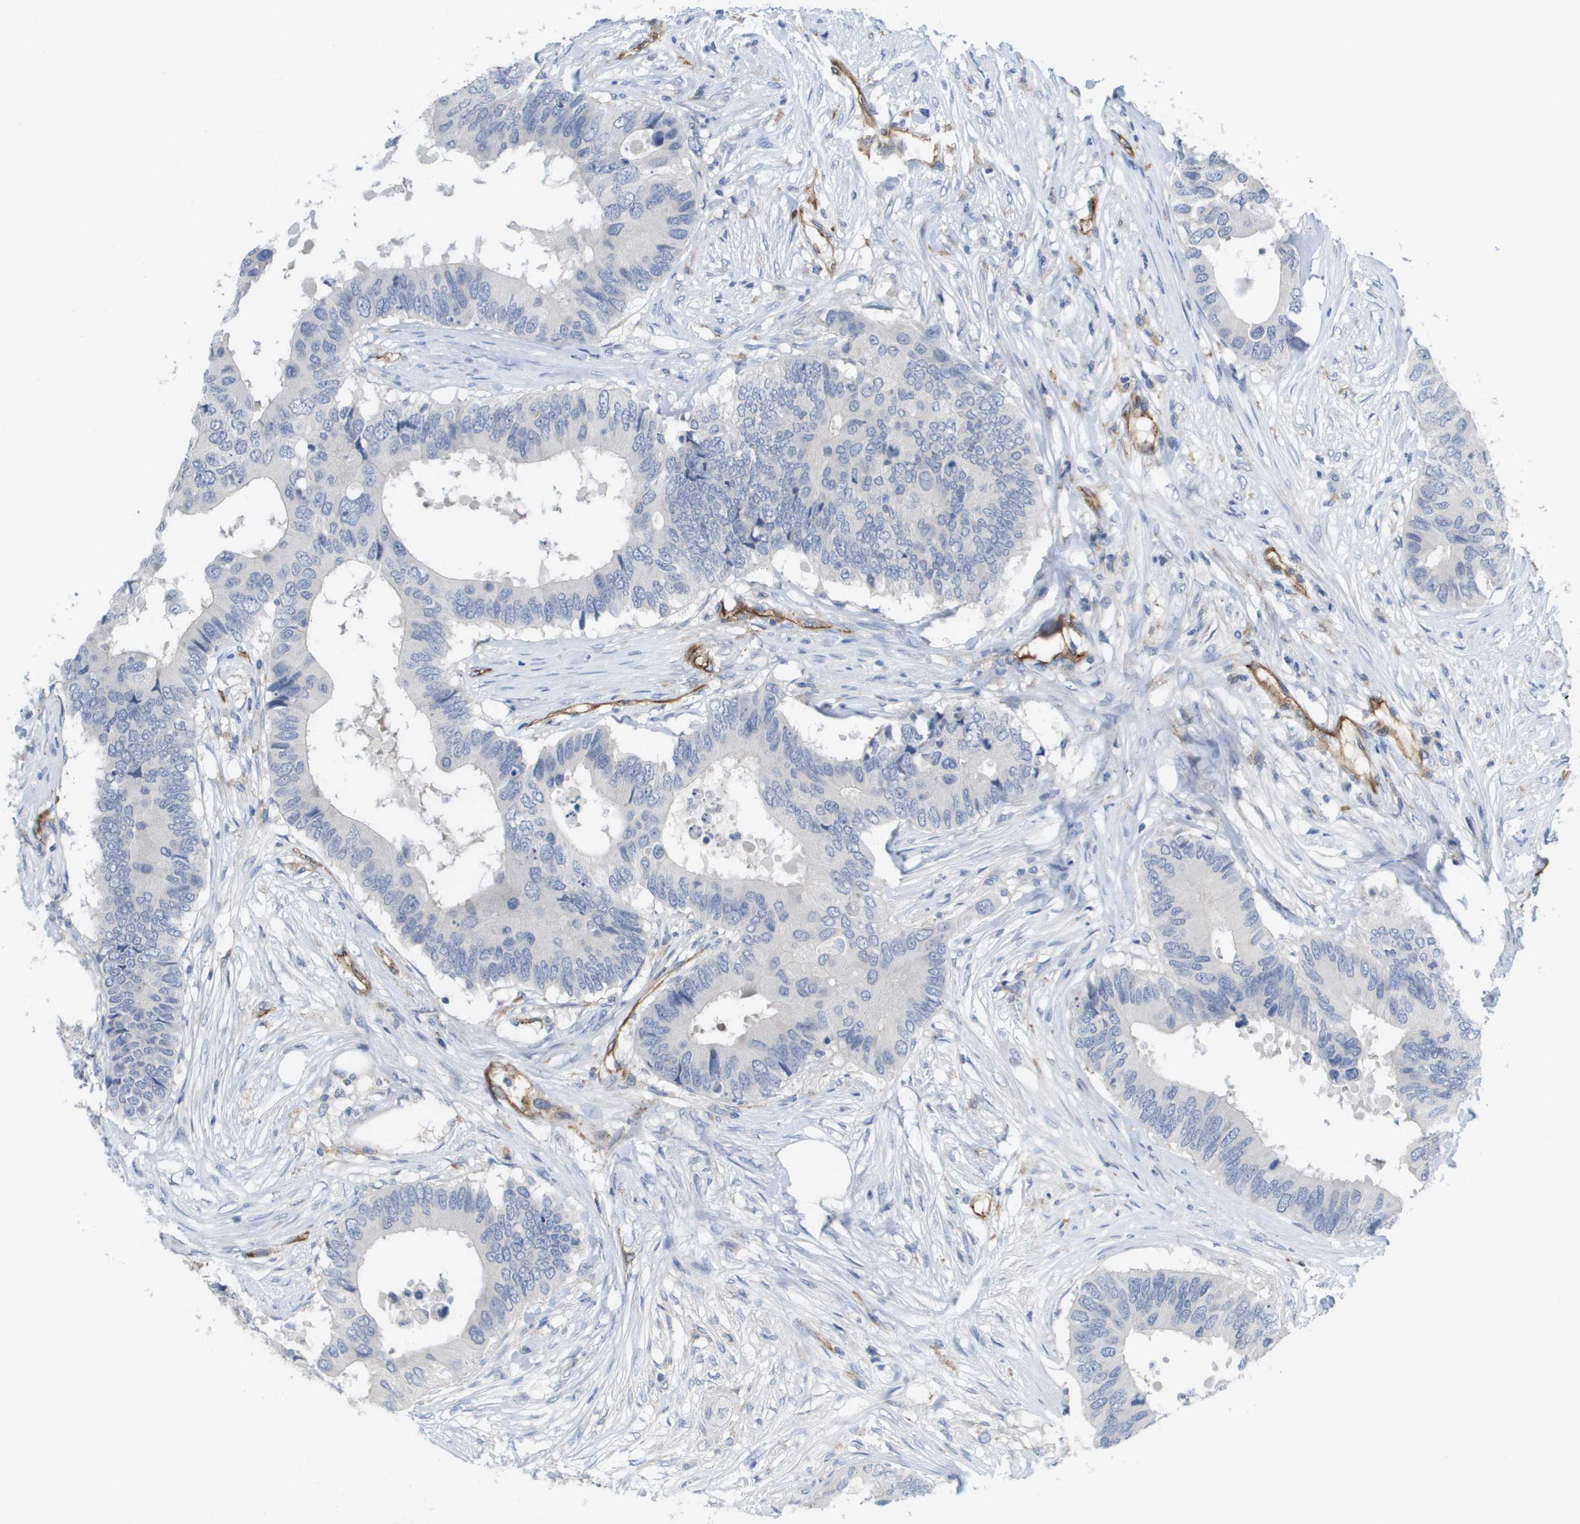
{"staining": {"intensity": "negative", "quantity": "none", "location": "none"}, "tissue": "colorectal cancer", "cell_type": "Tumor cells", "image_type": "cancer", "snomed": [{"axis": "morphology", "description": "Adenocarcinoma, NOS"}, {"axis": "topography", "description": "Colon"}], "caption": "High power microscopy histopathology image of an IHC histopathology image of colorectal cancer, revealing no significant staining in tumor cells. The staining is performed using DAB (3,3'-diaminobenzidine) brown chromogen with nuclei counter-stained in using hematoxylin.", "gene": "ANGPT2", "patient": {"sex": "male", "age": 71}}